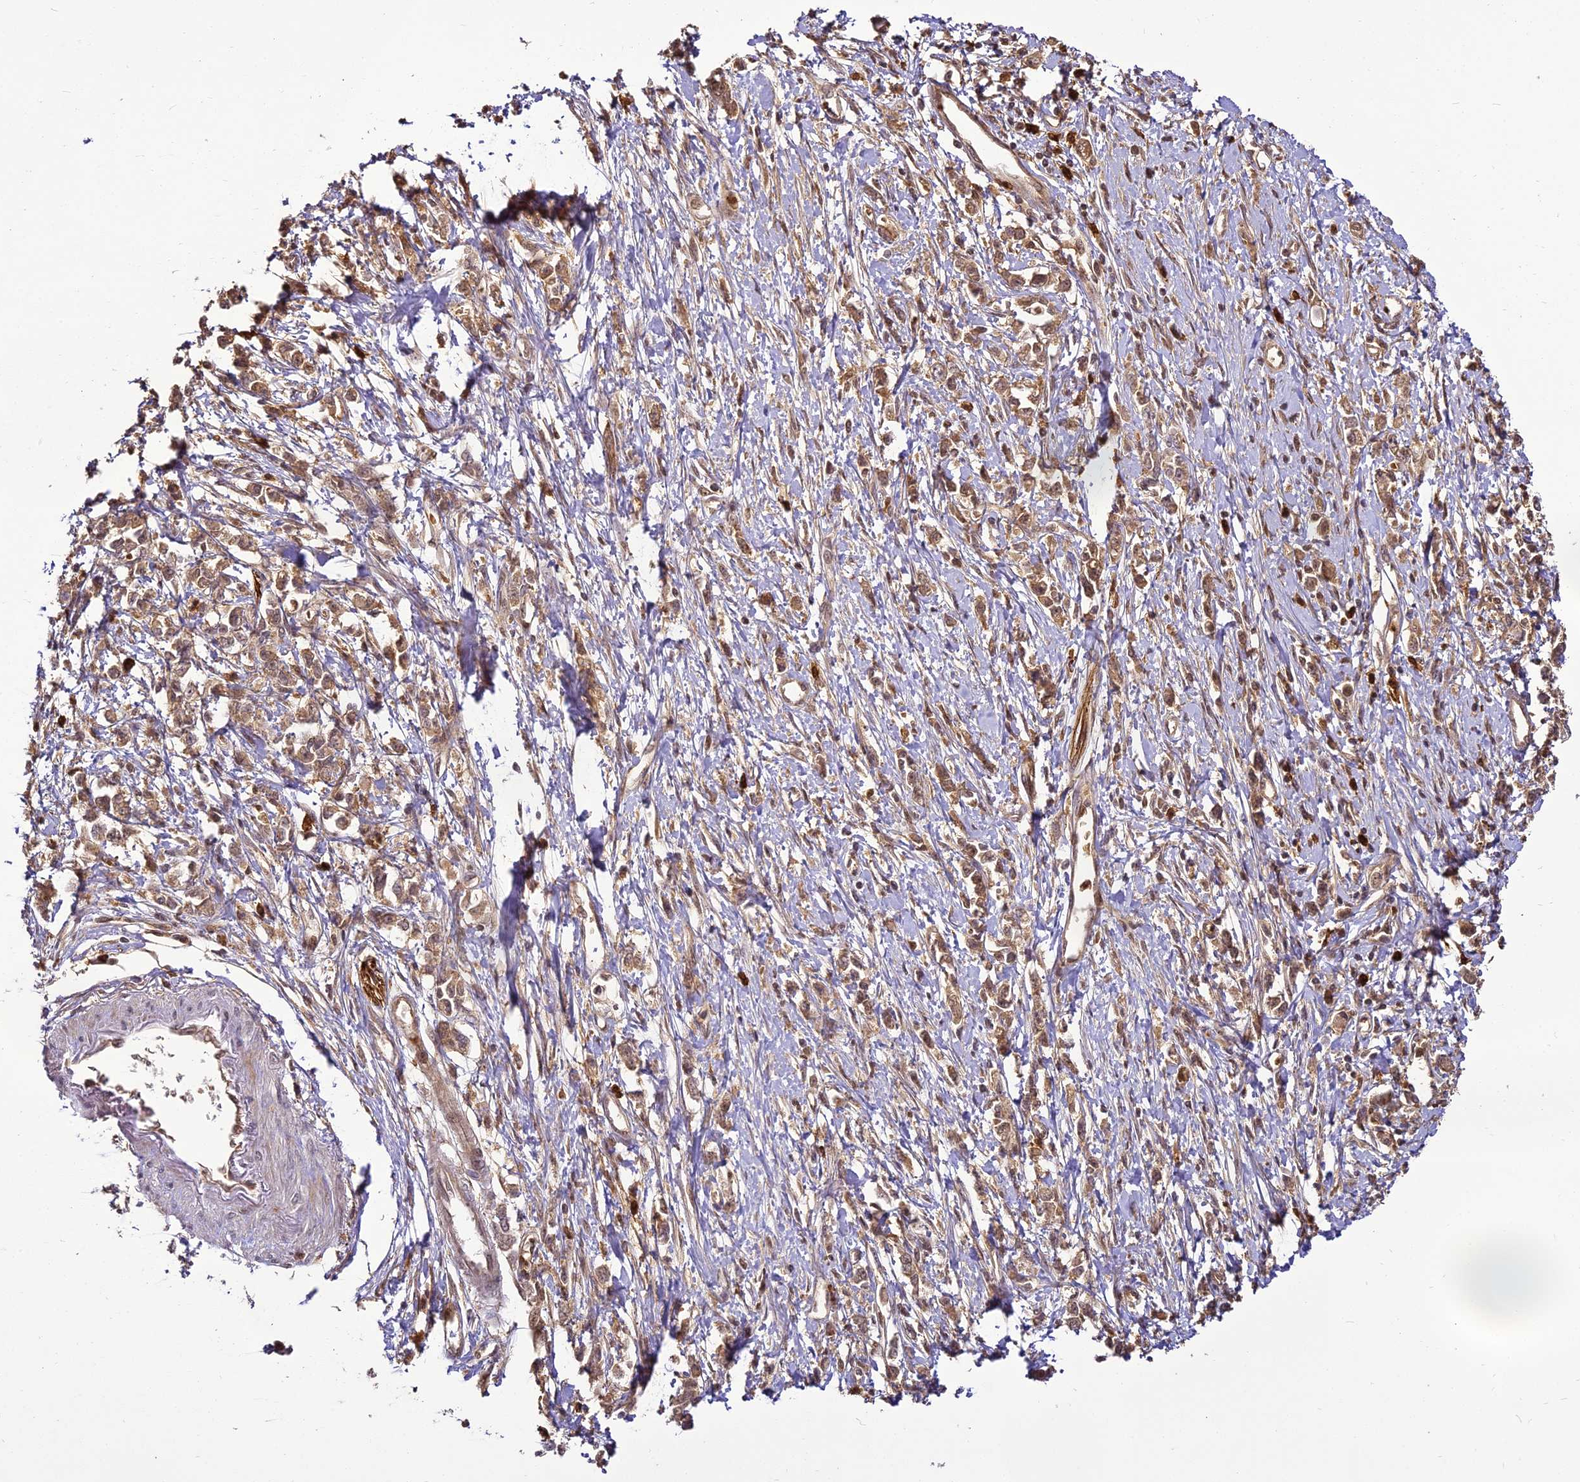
{"staining": {"intensity": "moderate", "quantity": ">75%", "location": "cytoplasmic/membranous"}, "tissue": "stomach cancer", "cell_type": "Tumor cells", "image_type": "cancer", "snomed": [{"axis": "morphology", "description": "Adenocarcinoma, NOS"}, {"axis": "topography", "description": "Stomach"}], "caption": "DAB (3,3'-diaminobenzidine) immunohistochemical staining of human stomach adenocarcinoma displays moderate cytoplasmic/membranous protein expression in about >75% of tumor cells. The protein is stained brown, and the nuclei are stained in blue (DAB IHC with brightfield microscopy, high magnification).", "gene": "BCDIN3D", "patient": {"sex": "female", "age": 76}}